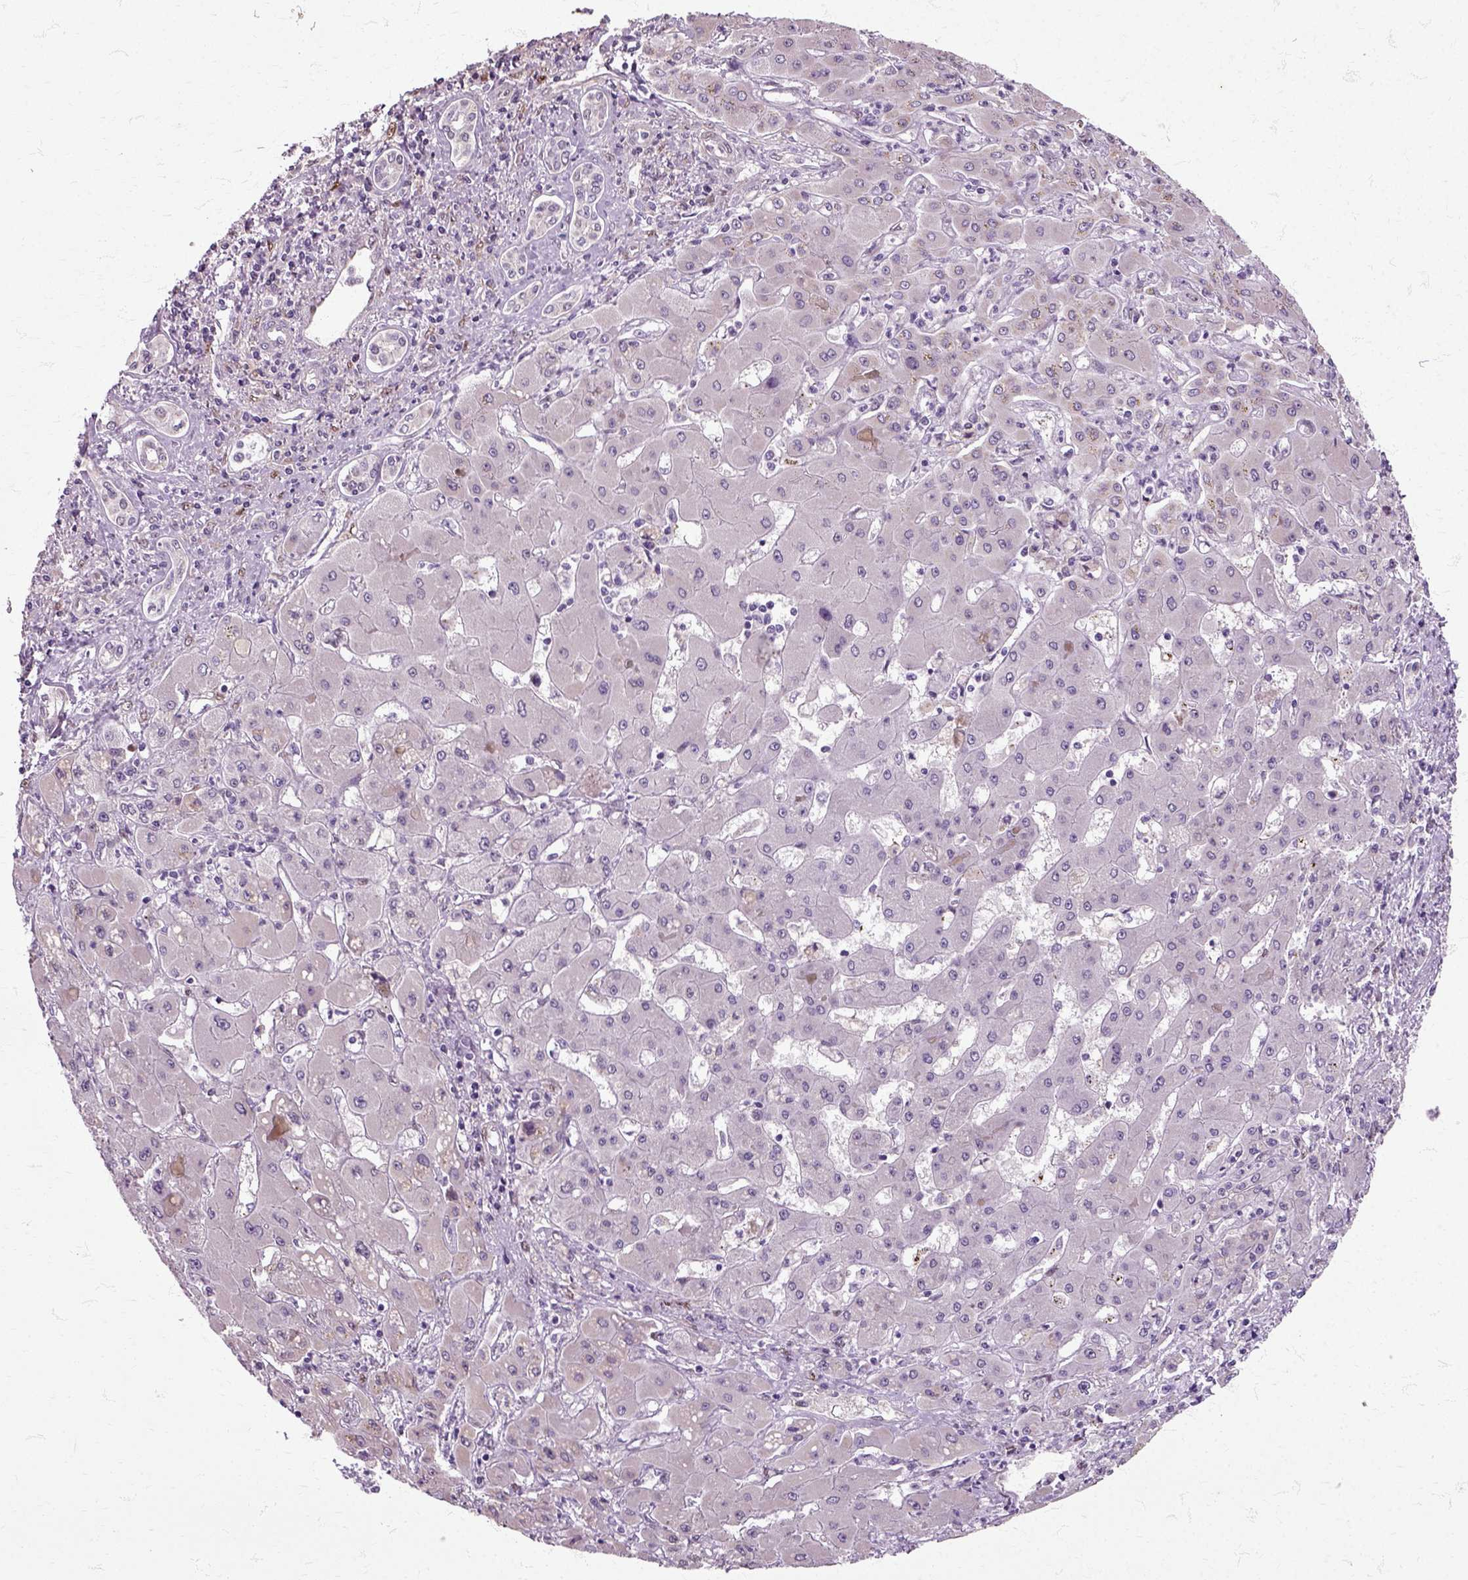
{"staining": {"intensity": "weak", "quantity": "<25%", "location": "cytoplasmic/membranous"}, "tissue": "liver cancer", "cell_type": "Tumor cells", "image_type": "cancer", "snomed": [{"axis": "morphology", "description": "Cholangiocarcinoma"}, {"axis": "topography", "description": "Liver"}], "caption": "A micrograph of human liver cancer is negative for staining in tumor cells. Brightfield microscopy of immunohistochemistry stained with DAB (brown) and hematoxylin (blue), captured at high magnification.", "gene": "HSPA2", "patient": {"sex": "male", "age": 67}}